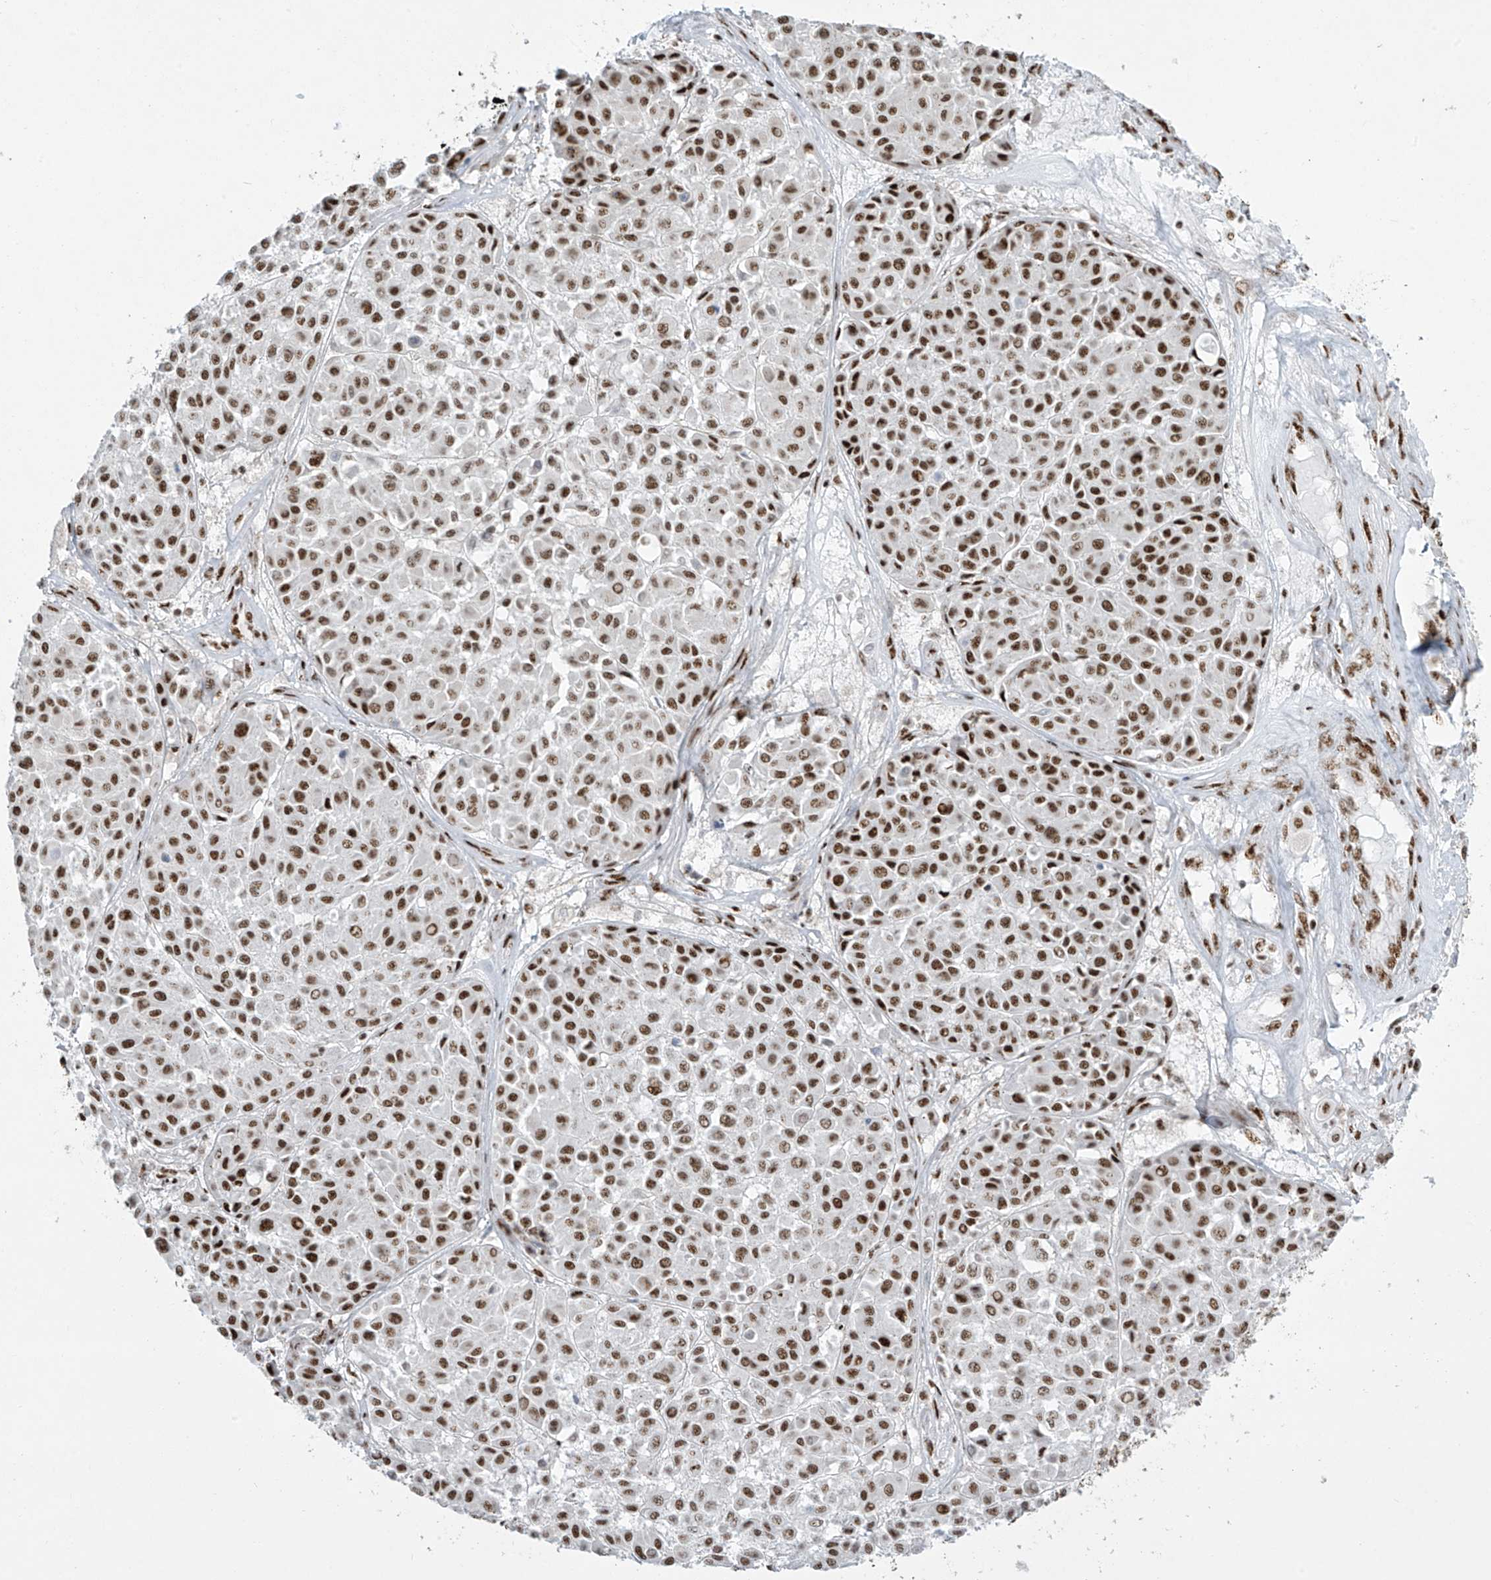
{"staining": {"intensity": "moderate", "quantity": ">75%", "location": "nuclear"}, "tissue": "melanoma", "cell_type": "Tumor cells", "image_type": "cancer", "snomed": [{"axis": "morphology", "description": "Malignant melanoma, Metastatic site"}, {"axis": "topography", "description": "Soft tissue"}], "caption": "Moderate nuclear expression is present in approximately >75% of tumor cells in malignant melanoma (metastatic site).", "gene": "MS4A6A", "patient": {"sex": "male", "age": 41}}